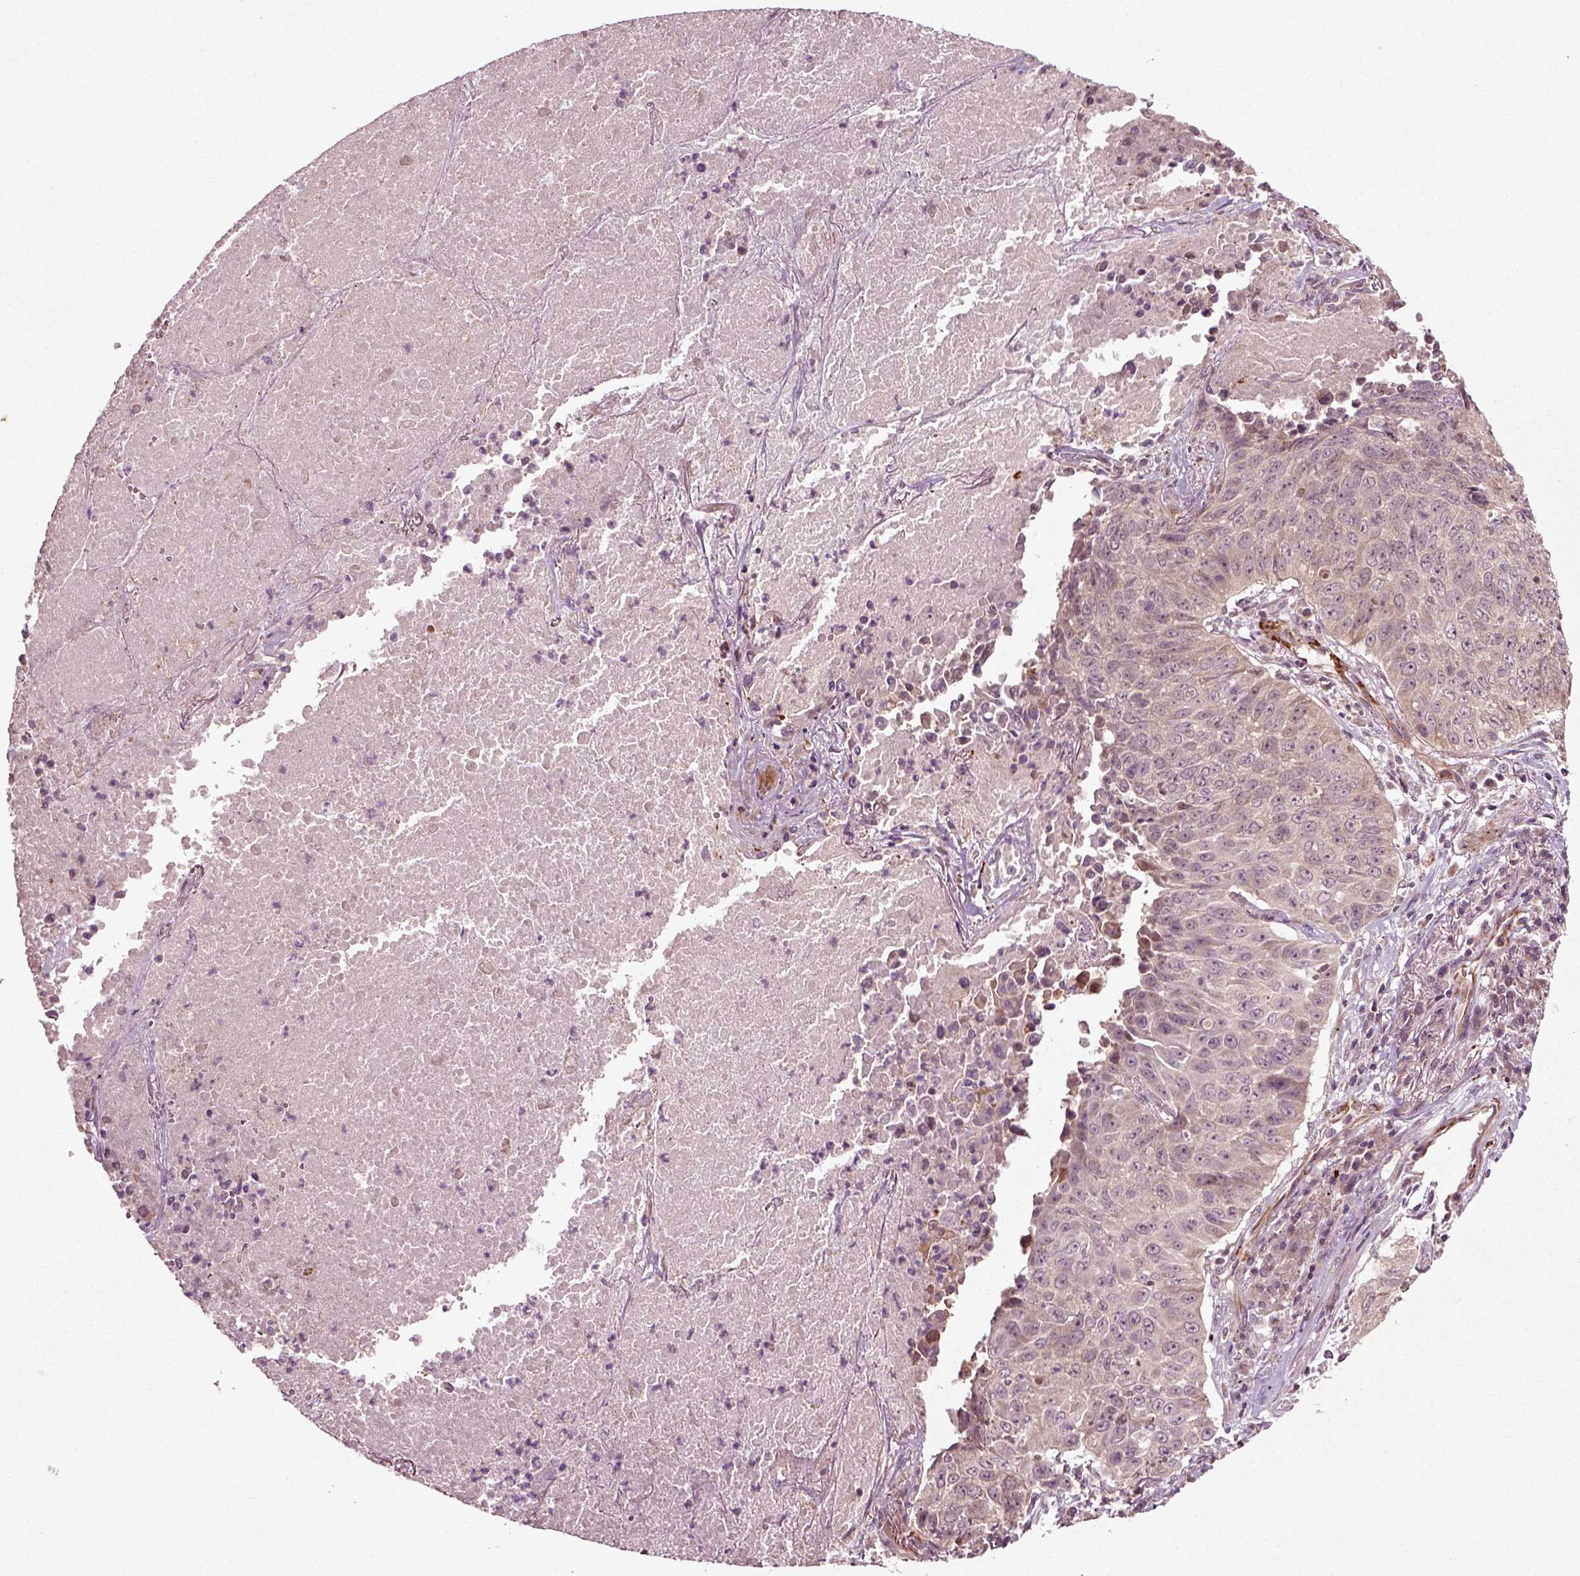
{"staining": {"intensity": "weak", "quantity": "<25%", "location": "cytoplasmic/membranous"}, "tissue": "lung cancer", "cell_type": "Tumor cells", "image_type": "cancer", "snomed": [{"axis": "morphology", "description": "Normal tissue, NOS"}, {"axis": "morphology", "description": "Squamous cell carcinoma, NOS"}, {"axis": "topography", "description": "Bronchus"}, {"axis": "topography", "description": "Lung"}], "caption": "IHC histopathology image of neoplastic tissue: human lung squamous cell carcinoma stained with DAB (3,3'-diaminobenzidine) displays no significant protein positivity in tumor cells. (DAB (3,3'-diaminobenzidine) immunohistochemistry (IHC), high magnification).", "gene": "PLCD3", "patient": {"sex": "male", "age": 64}}